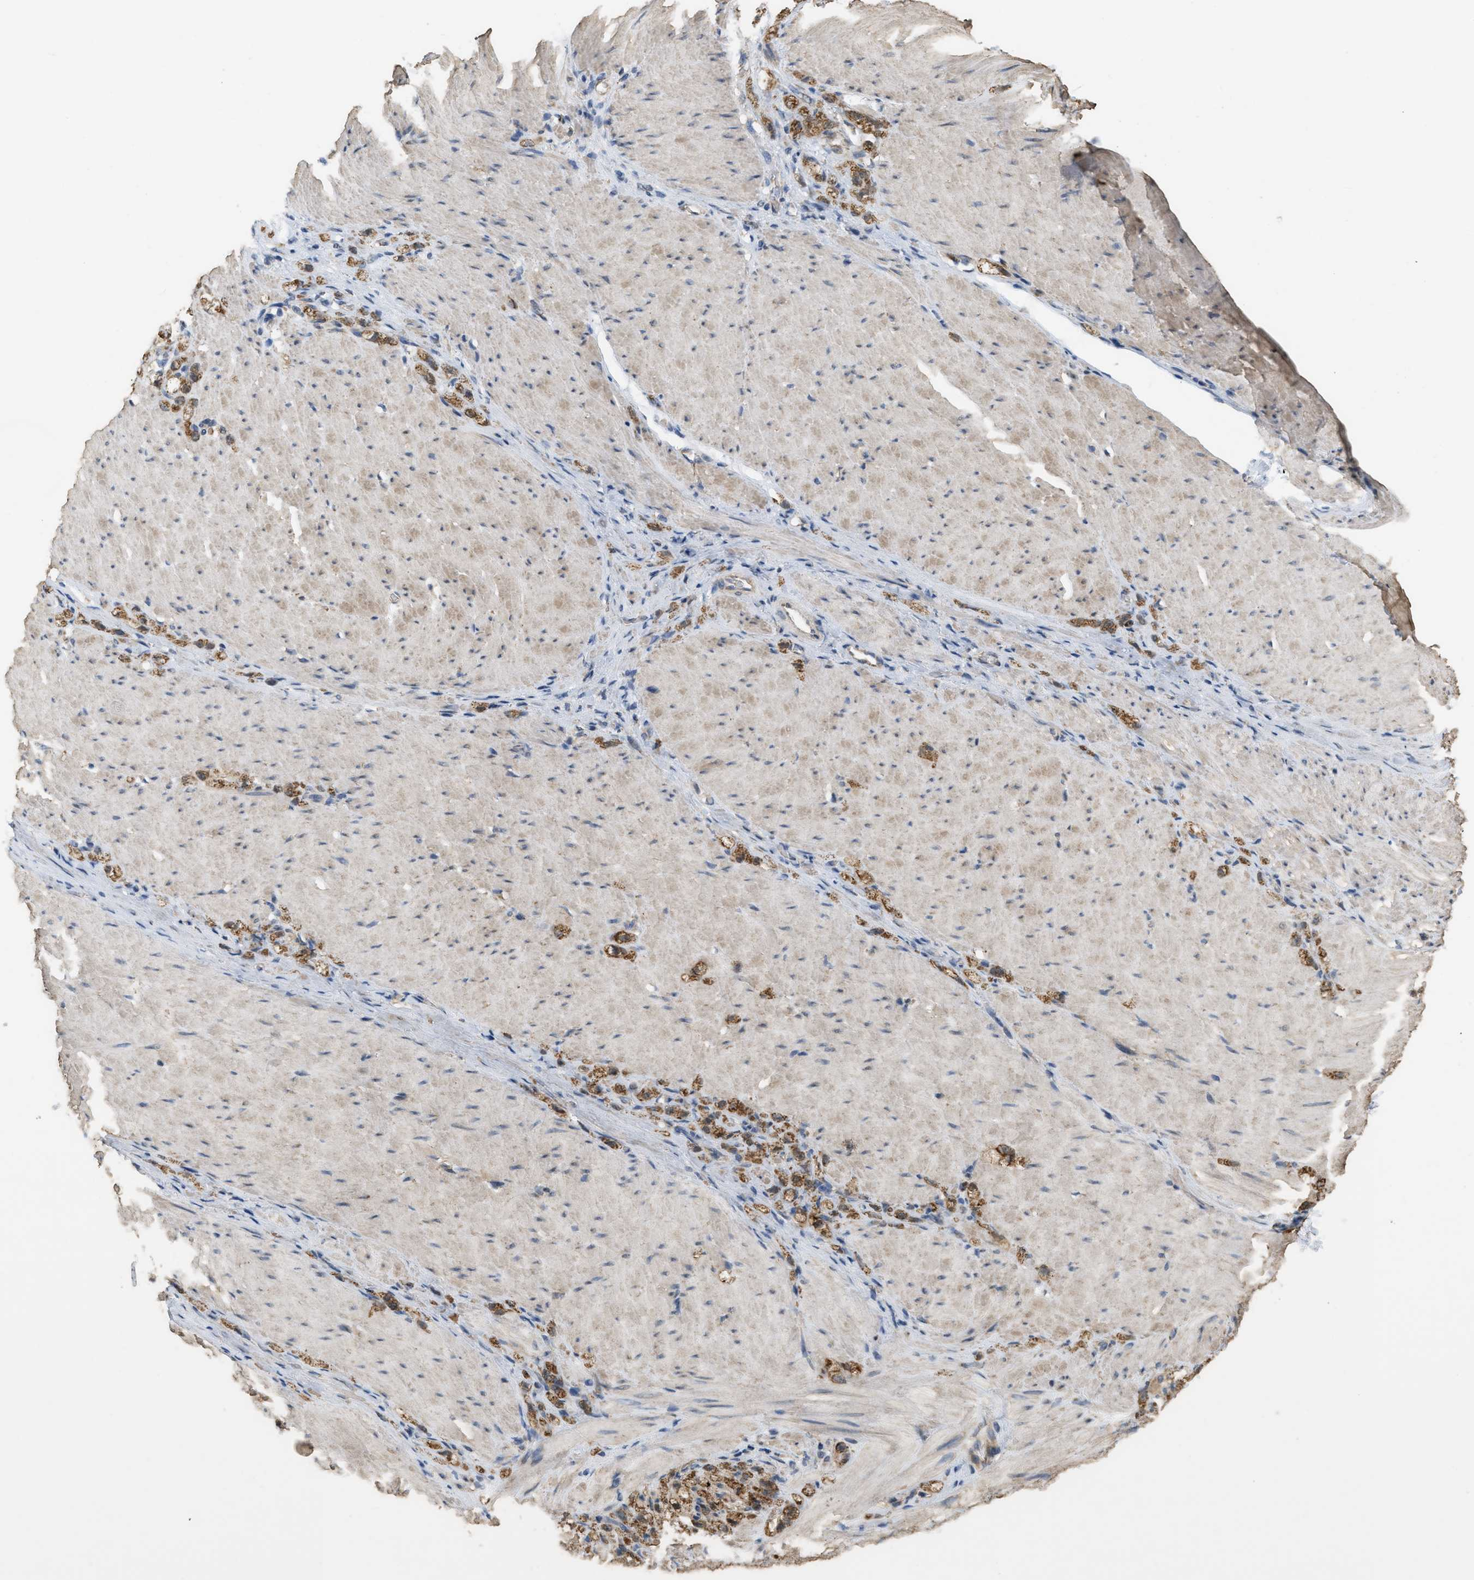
{"staining": {"intensity": "strong", "quantity": ">75%", "location": "cytoplasmic/membranous"}, "tissue": "stomach cancer", "cell_type": "Tumor cells", "image_type": "cancer", "snomed": [{"axis": "morphology", "description": "Normal tissue, NOS"}, {"axis": "morphology", "description": "Adenocarcinoma, NOS"}, {"axis": "topography", "description": "Stomach"}], "caption": "Immunohistochemistry (IHC) (DAB) staining of human stomach adenocarcinoma demonstrates strong cytoplasmic/membranous protein positivity in about >75% of tumor cells. The staining is performed using DAB brown chromogen to label protein expression. The nuclei are counter-stained blue using hematoxylin.", "gene": "KCNA4", "patient": {"sex": "male", "age": 82}}